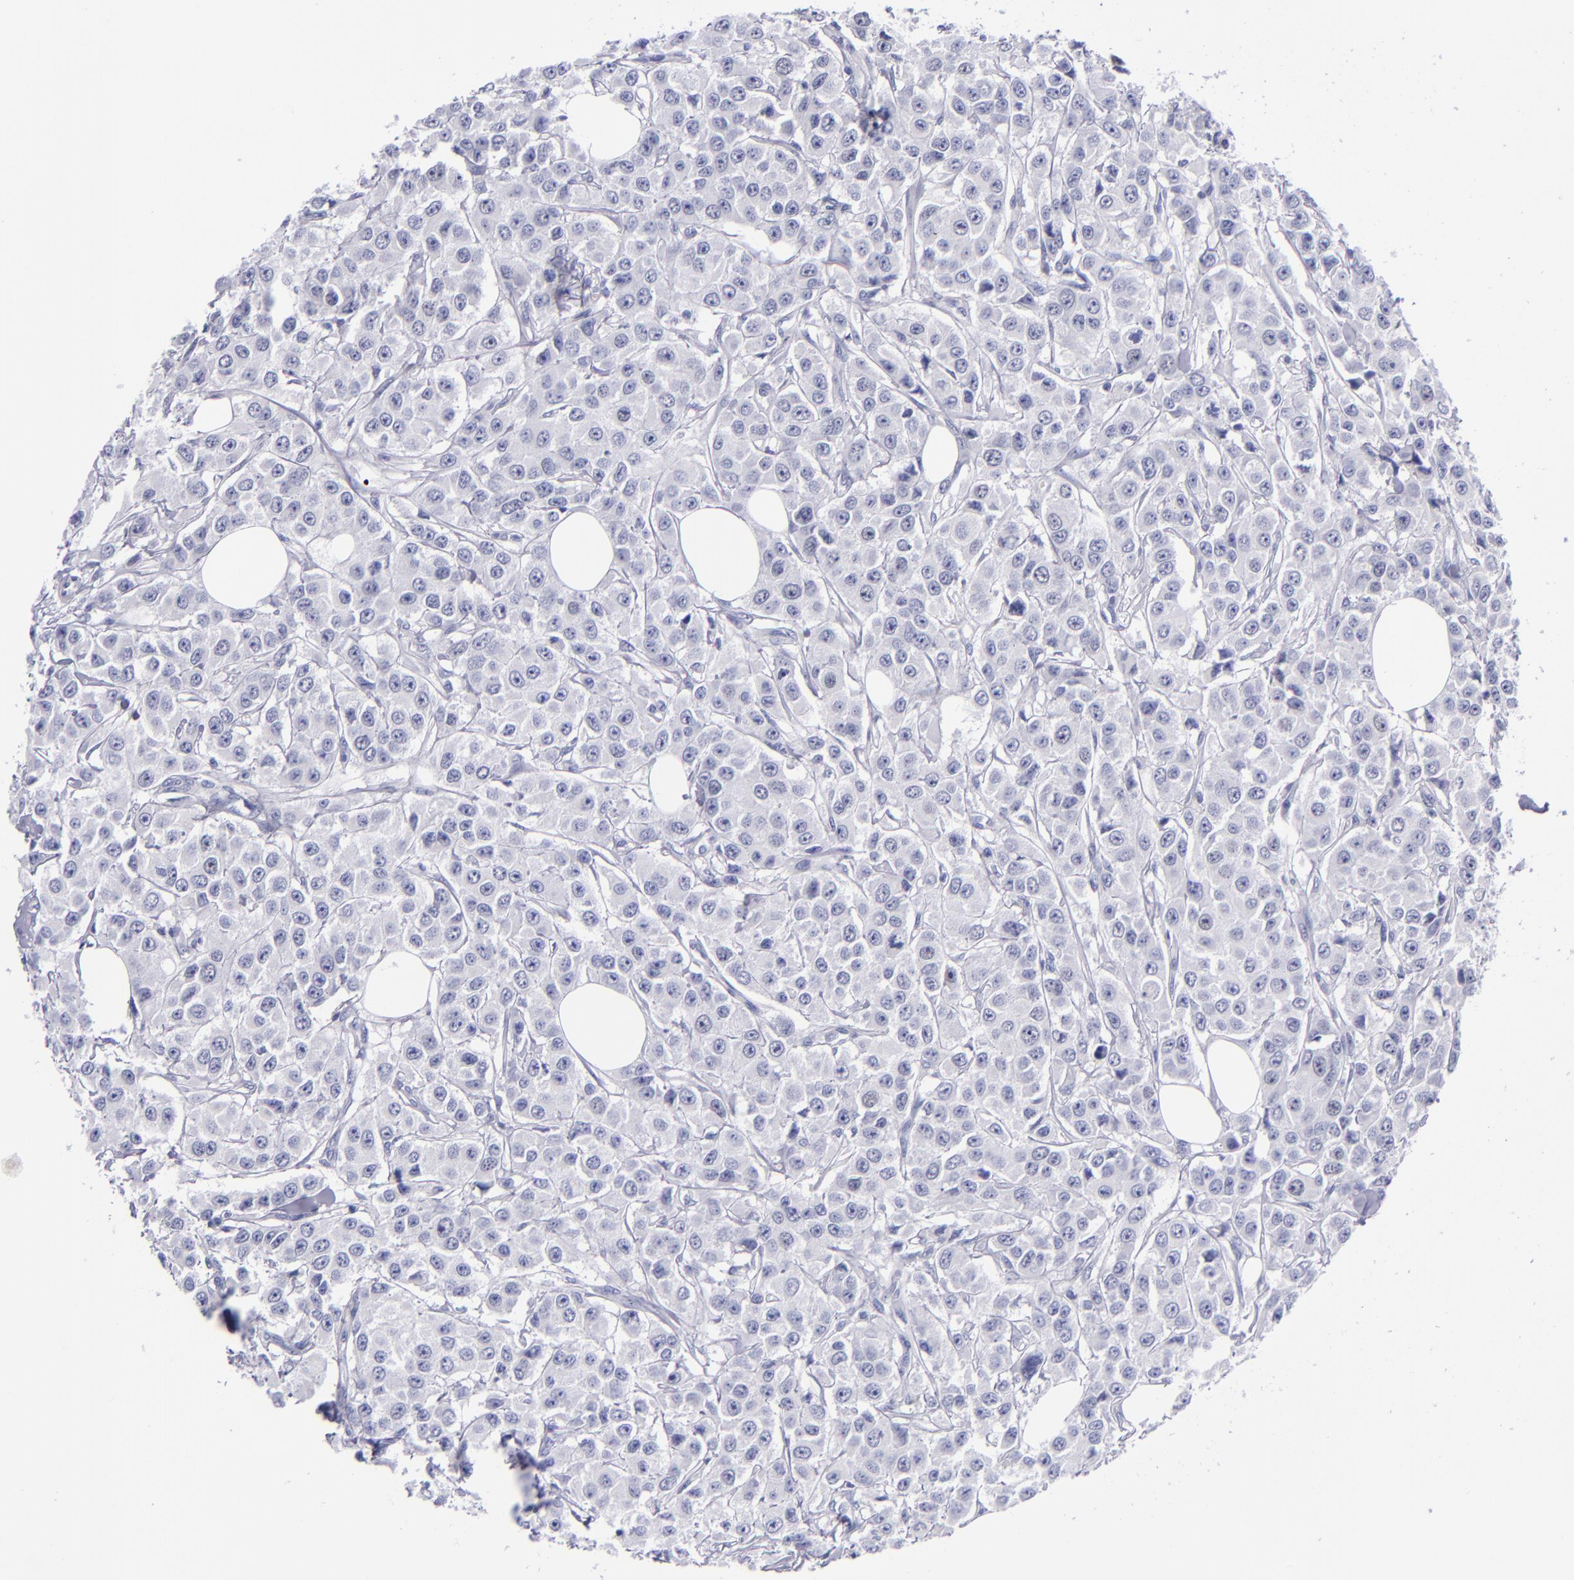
{"staining": {"intensity": "weak", "quantity": "<25%", "location": "nuclear"}, "tissue": "breast cancer", "cell_type": "Tumor cells", "image_type": "cancer", "snomed": [{"axis": "morphology", "description": "Duct carcinoma"}, {"axis": "topography", "description": "Breast"}], "caption": "IHC image of neoplastic tissue: invasive ductal carcinoma (breast) stained with DAB reveals no significant protein expression in tumor cells.", "gene": "MCM7", "patient": {"sex": "female", "age": 58}}